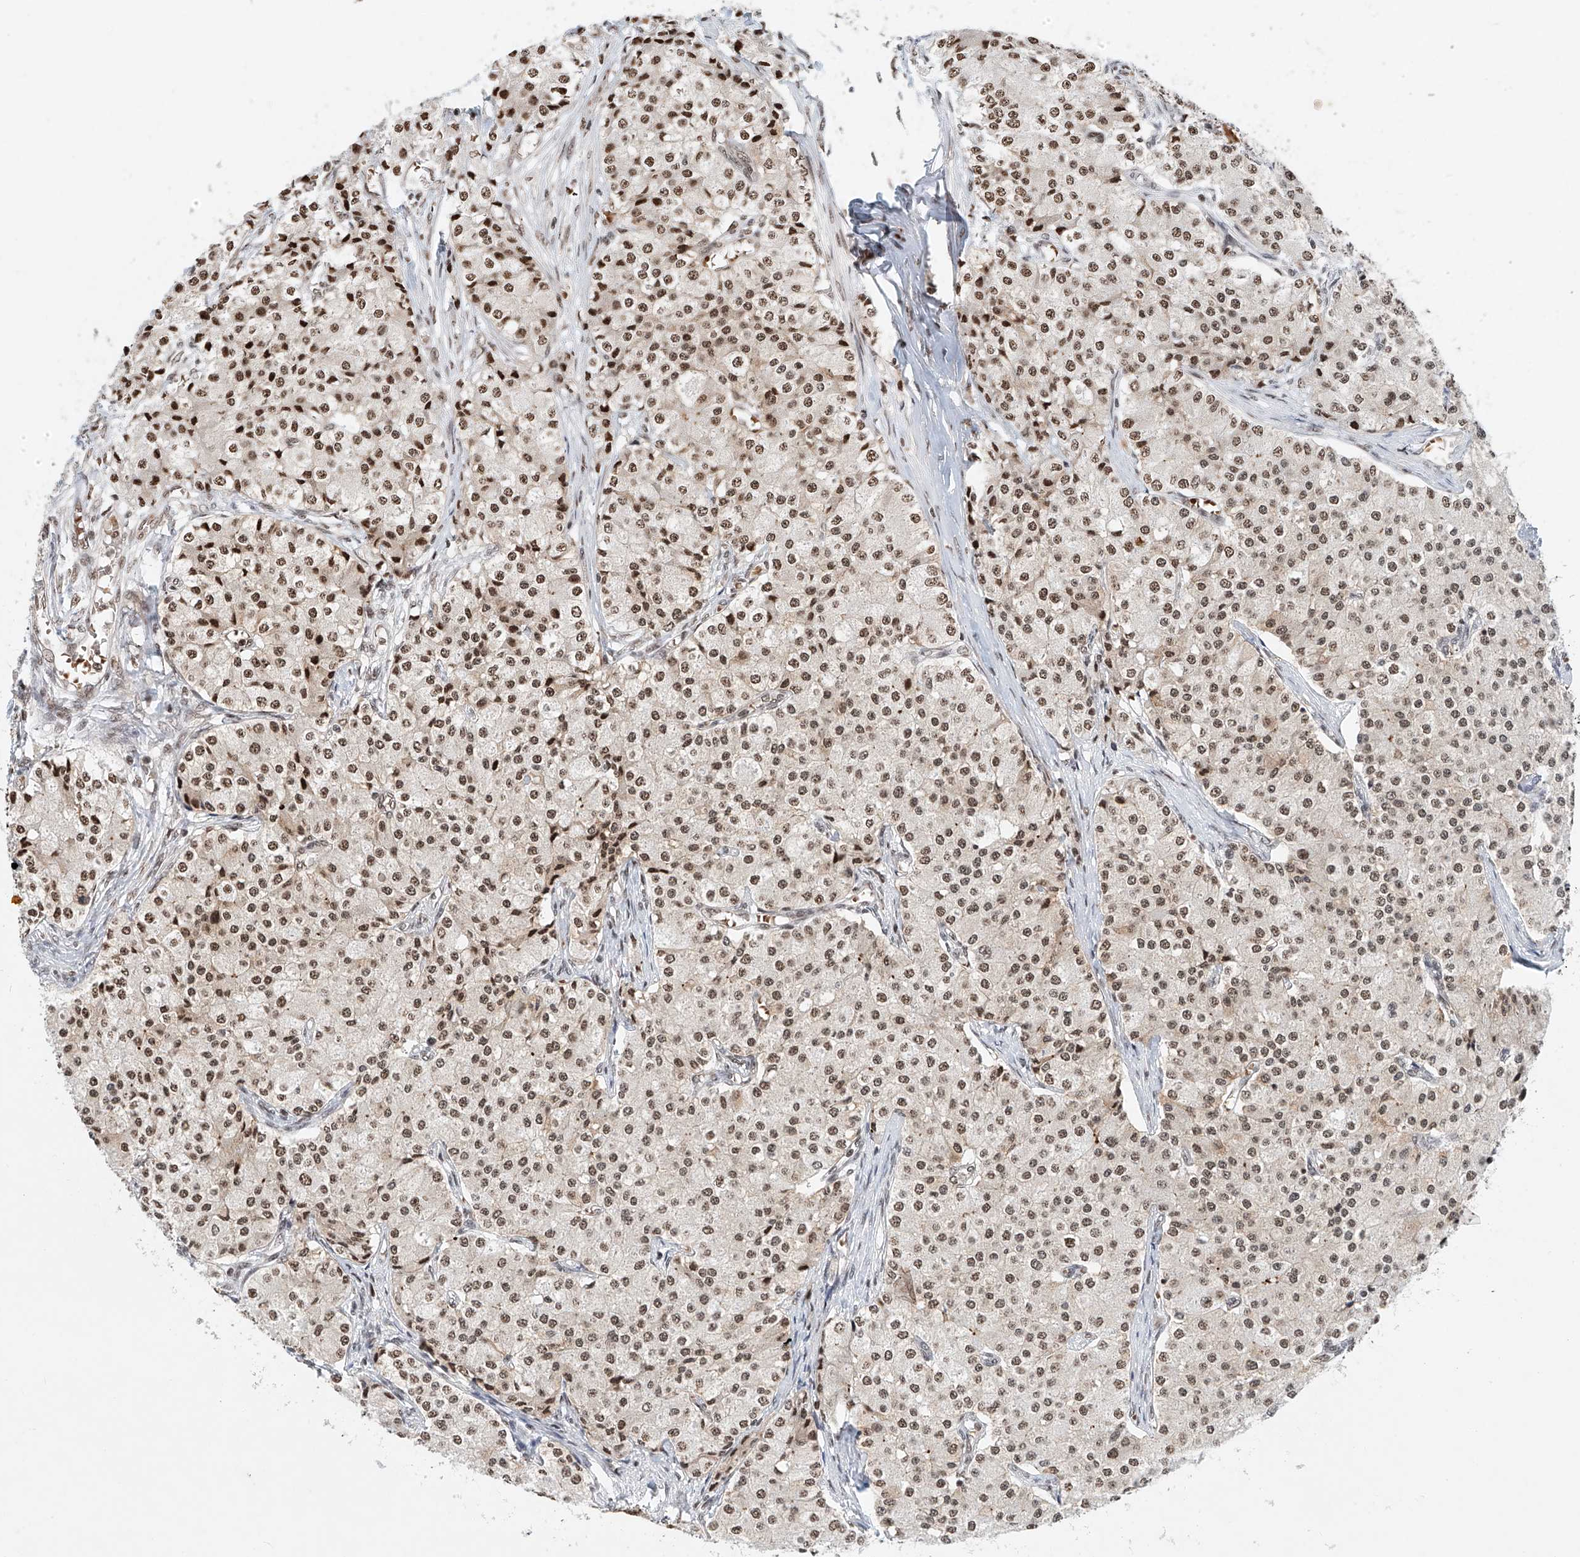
{"staining": {"intensity": "moderate", "quantity": ">75%", "location": "nuclear"}, "tissue": "carcinoid", "cell_type": "Tumor cells", "image_type": "cancer", "snomed": [{"axis": "morphology", "description": "Carcinoid, malignant, NOS"}, {"axis": "topography", "description": "Colon"}], "caption": "Tumor cells display medium levels of moderate nuclear staining in approximately >75% of cells in malignant carcinoid. The staining was performed using DAB (3,3'-diaminobenzidine) to visualize the protein expression in brown, while the nuclei were stained in blue with hematoxylin (Magnification: 20x).", "gene": "ZNF470", "patient": {"sex": "female", "age": 52}}